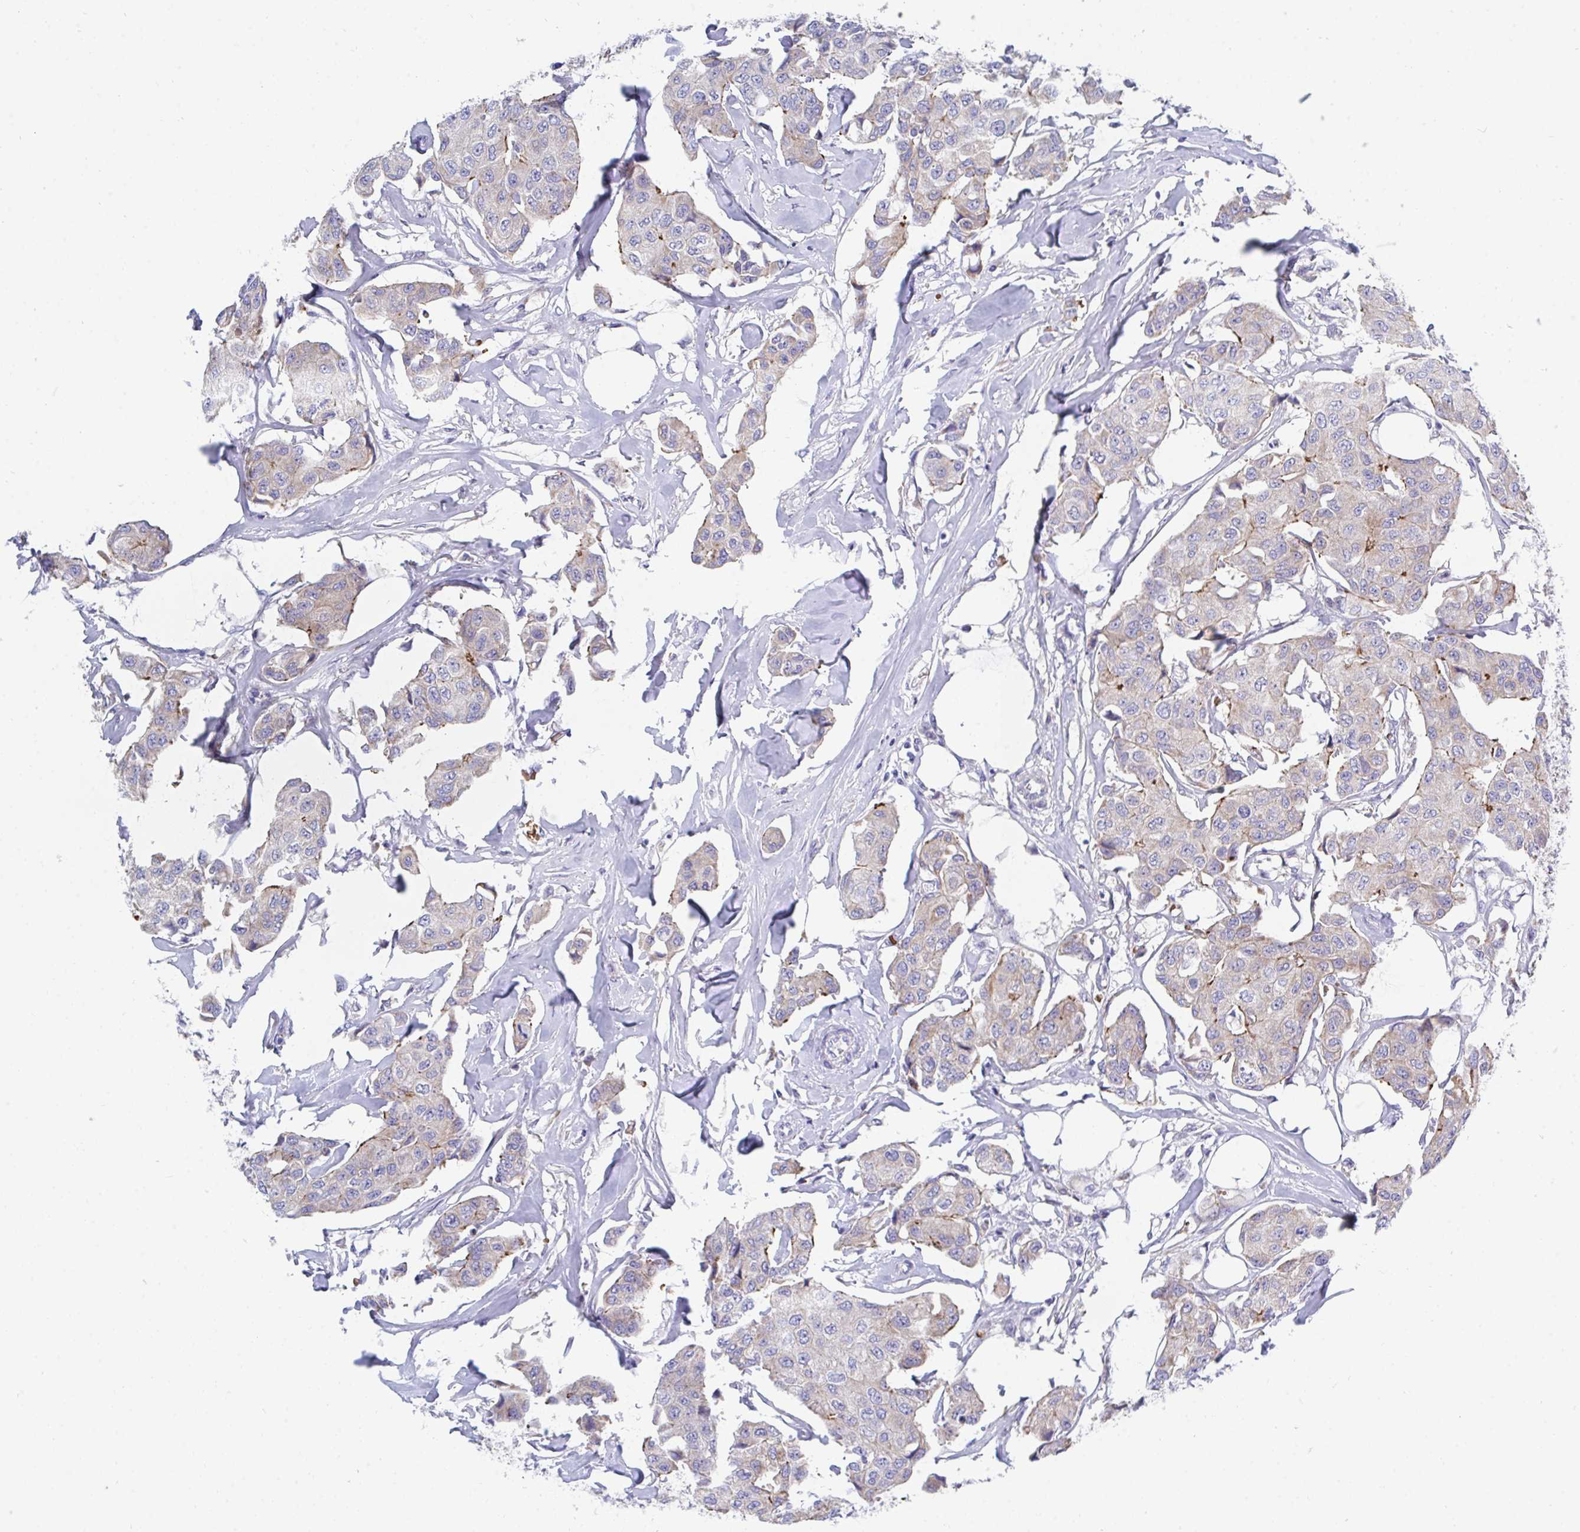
{"staining": {"intensity": "weak", "quantity": "<25%", "location": "cytoplasmic/membranous"}, "tissue": "breast cancer", "cell_type": "Tumor cells", "image_type": "cancer", "snomed": [{"axis": "morphology", "description": "Duct carcinoma"}, {"axis": "topography", "description": "Breast"}, {"axis": "topography", "description": "Lymph node"}], "caption": "High power microscopy image of an immunohistochemistry (IHC) photomicrograph of breast intraductal carcinoma, revealing no significant expression in tumor cells.", "gene": "MROH2B", "patient": {"sex": "female", "age": 80}}